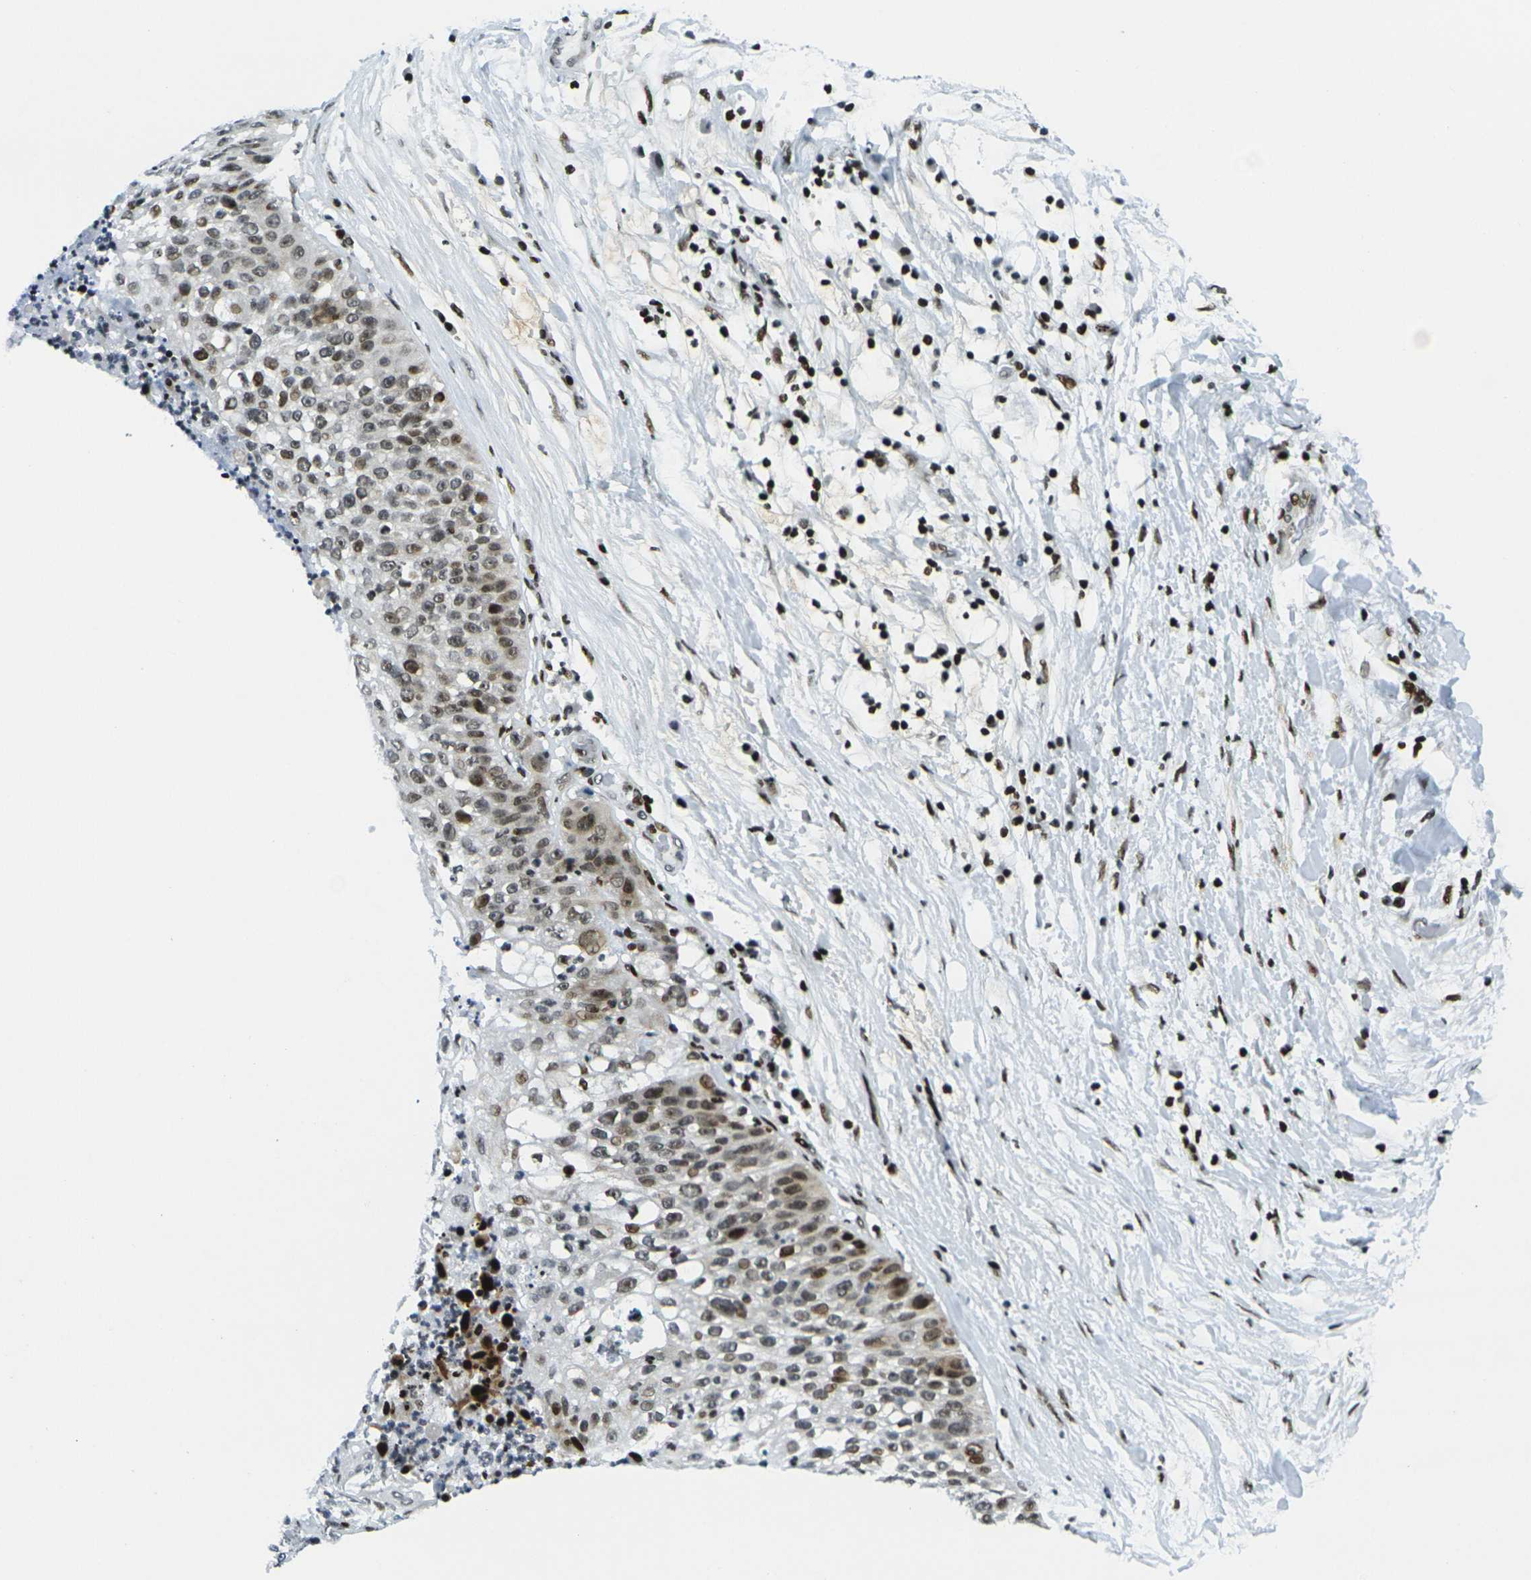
{"staining": {"intensity": "moderate", "quantity": ">75%", "location": "nuclear"}, "tissue": "lung cancer", "cell_type": "Tumor cells", "image_type": "cancer", "snomed": [{"axis": "morphology", "description": "Inflammation, NOS"}, {"axis": "morphology", "description": "Squamous cell carcinoma, NOS"}, {"axis": "topography", "description": "Lymph node"}, {"axis": "topography", "description": "Soft tissue"}, {"axis": "topography", "description": "Lung"}], "caption": "Human lung squamous cell carcinoma stained for a protein (brown) shows moderate nuclear positive staining in about >75% of tumor cells.", "gene": "H3-3A", "patient": {"sex": "male", "age": 66}}